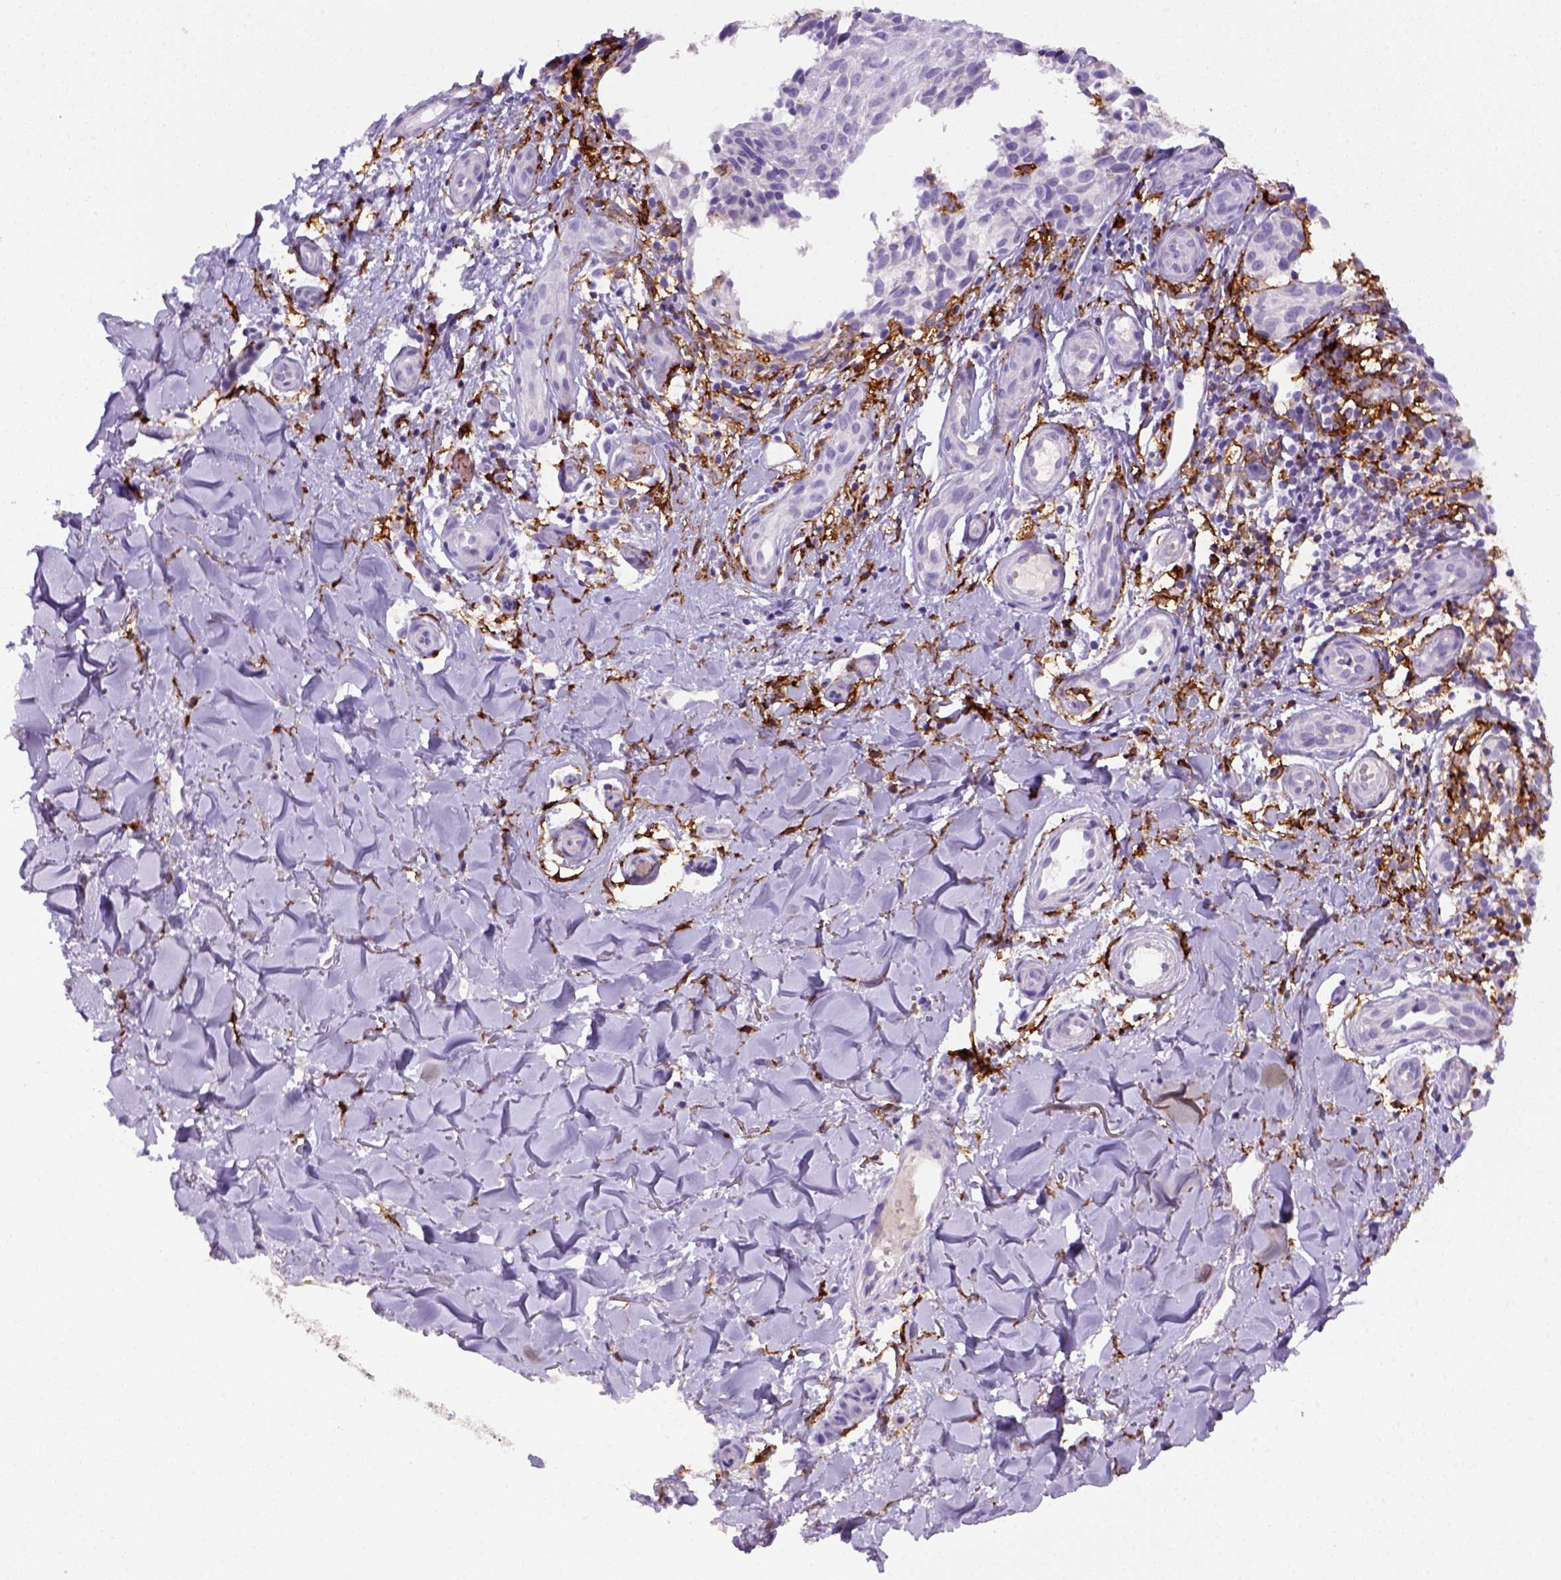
{"staining": {"intensity": "negative", "quantity": "none", "location": "none"}, "tissue": "melanoma", "cell_type": "Tumor cells", "image_type": "cancer", "snomed": [{"axis": "morphology", "description": "Malignant melanoma, NOS"}, {"axis": "topography", "description": "Skin"}], "caption": "Immunohistochemistry (IHC) image of neoplastic tissue: malignant melanoma stained with DAB demonstrates no significant protein staining in tumor cells.", "gene": "CD14", "patient": {"sex": "female", "age": 53}}